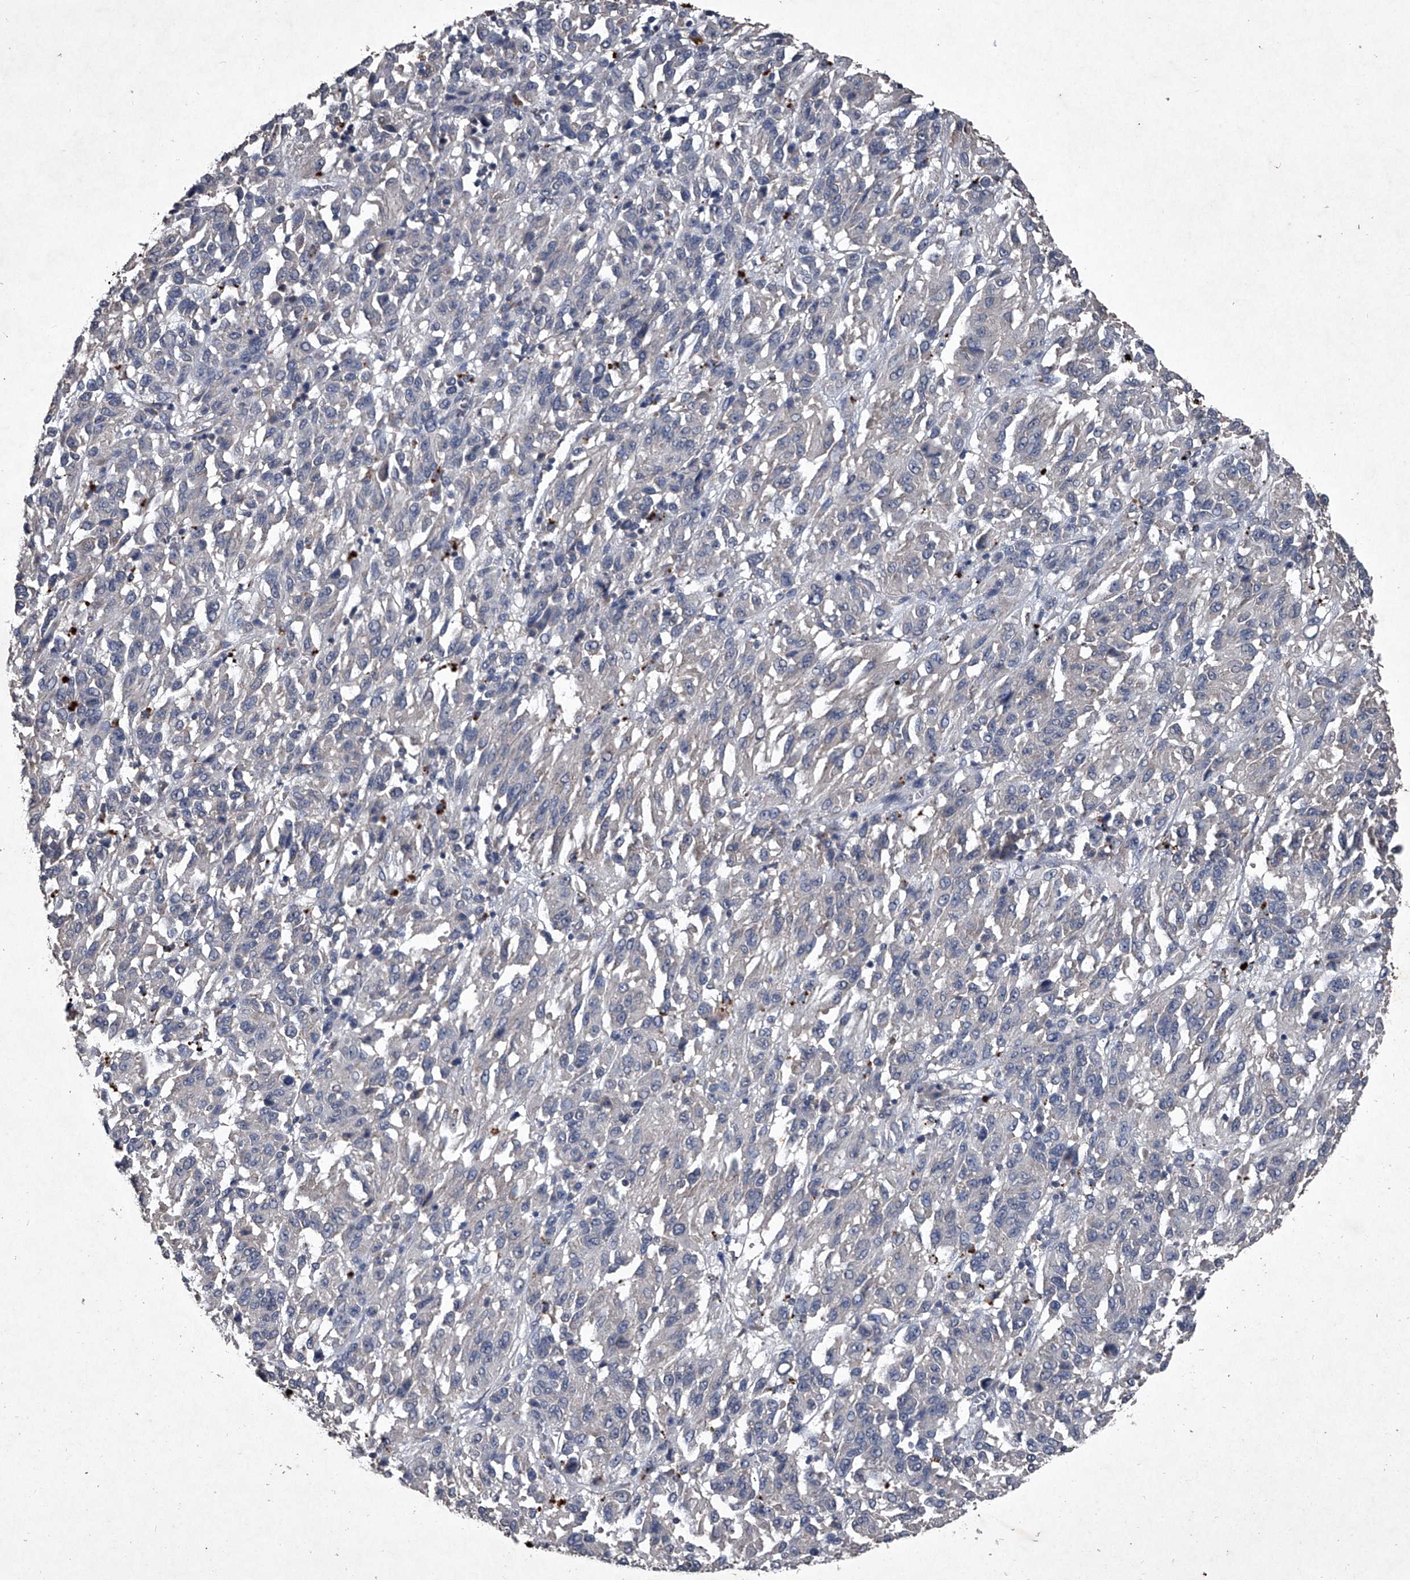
{"staining": {"intensity": "negative", "quantity": "none", "location": "none"}, "tissue": "melanoma", "cell_type": "Tumor cells", "image_type": "cancer", "snomed": [{"axis": "morphology", "description": "Malignant melanoma, Metastatic site"}, {"axis": "topography", "description": "Lung"}], "caption": "A high-resolution histopathology image shows immunohistochemistry staining of melanoma, which reveals no significant expression in tumor cells.", "gene": "MAPKAP1", "patient": {"sex": "male", "age": 64}}